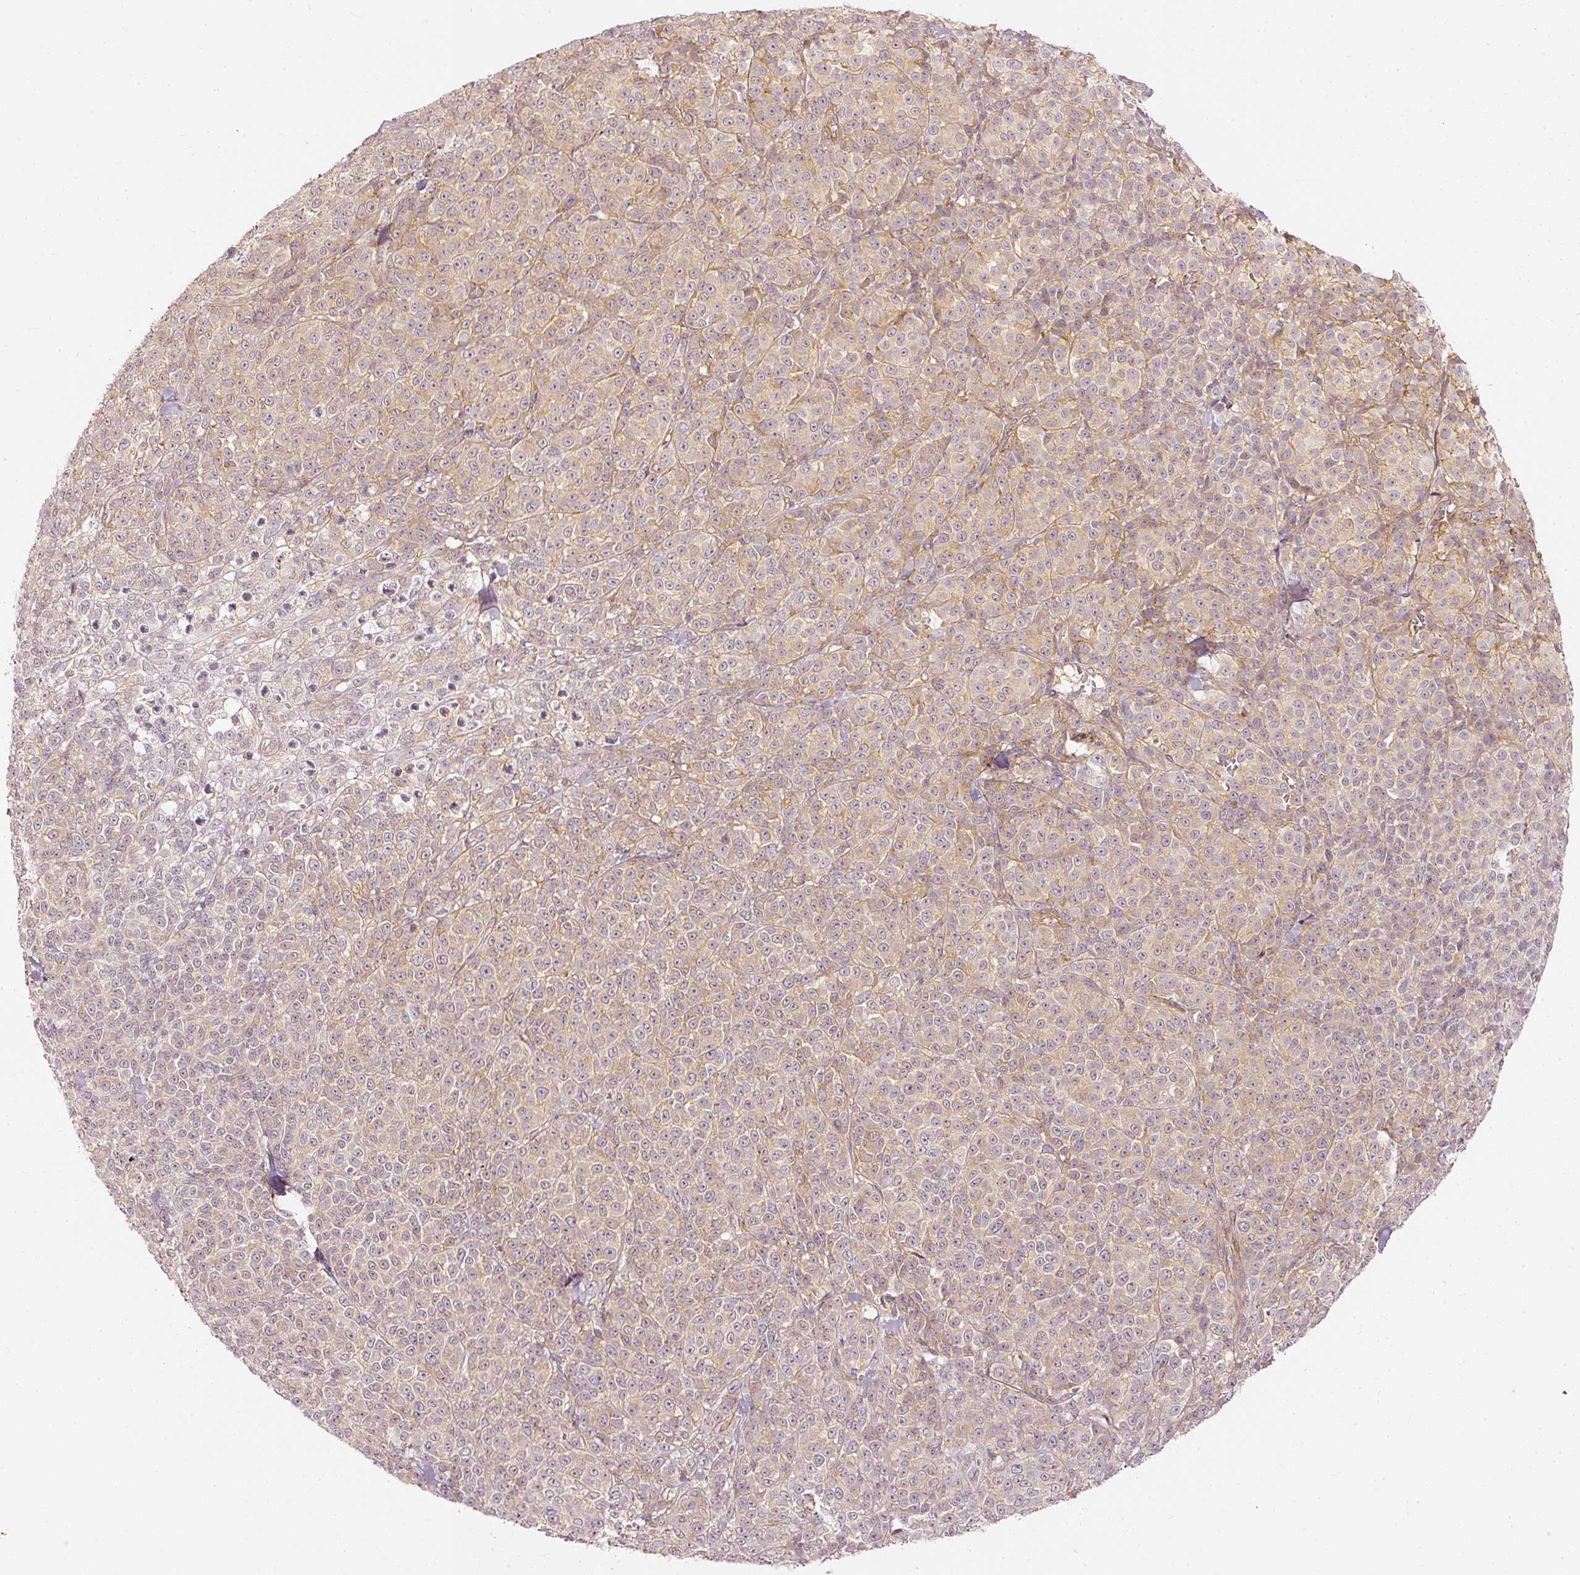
{"staining": {"intensity": "weak", "quantity": "25%-75%", "location": "cytoplasmic/membranous"}, "tissue": "melanoma", "cell_type": "Tumor cells", "image_type": "cancer", "snomed": [{"axis": "morphology", "description": "Normal tissue, NOS"}, {"axis": "morphology", "description": "Malignant melanoma, NOS"}, {"axis": "topography", "description": "Skin"}], "caption": "Tumor cells demonstrate low levels of weak cytoplasmic/membranous positivity in approximately 25%-75% of cells in human melanoma.", "gene": "DRD2", "patient": {"sex": "female", "age": 34}}